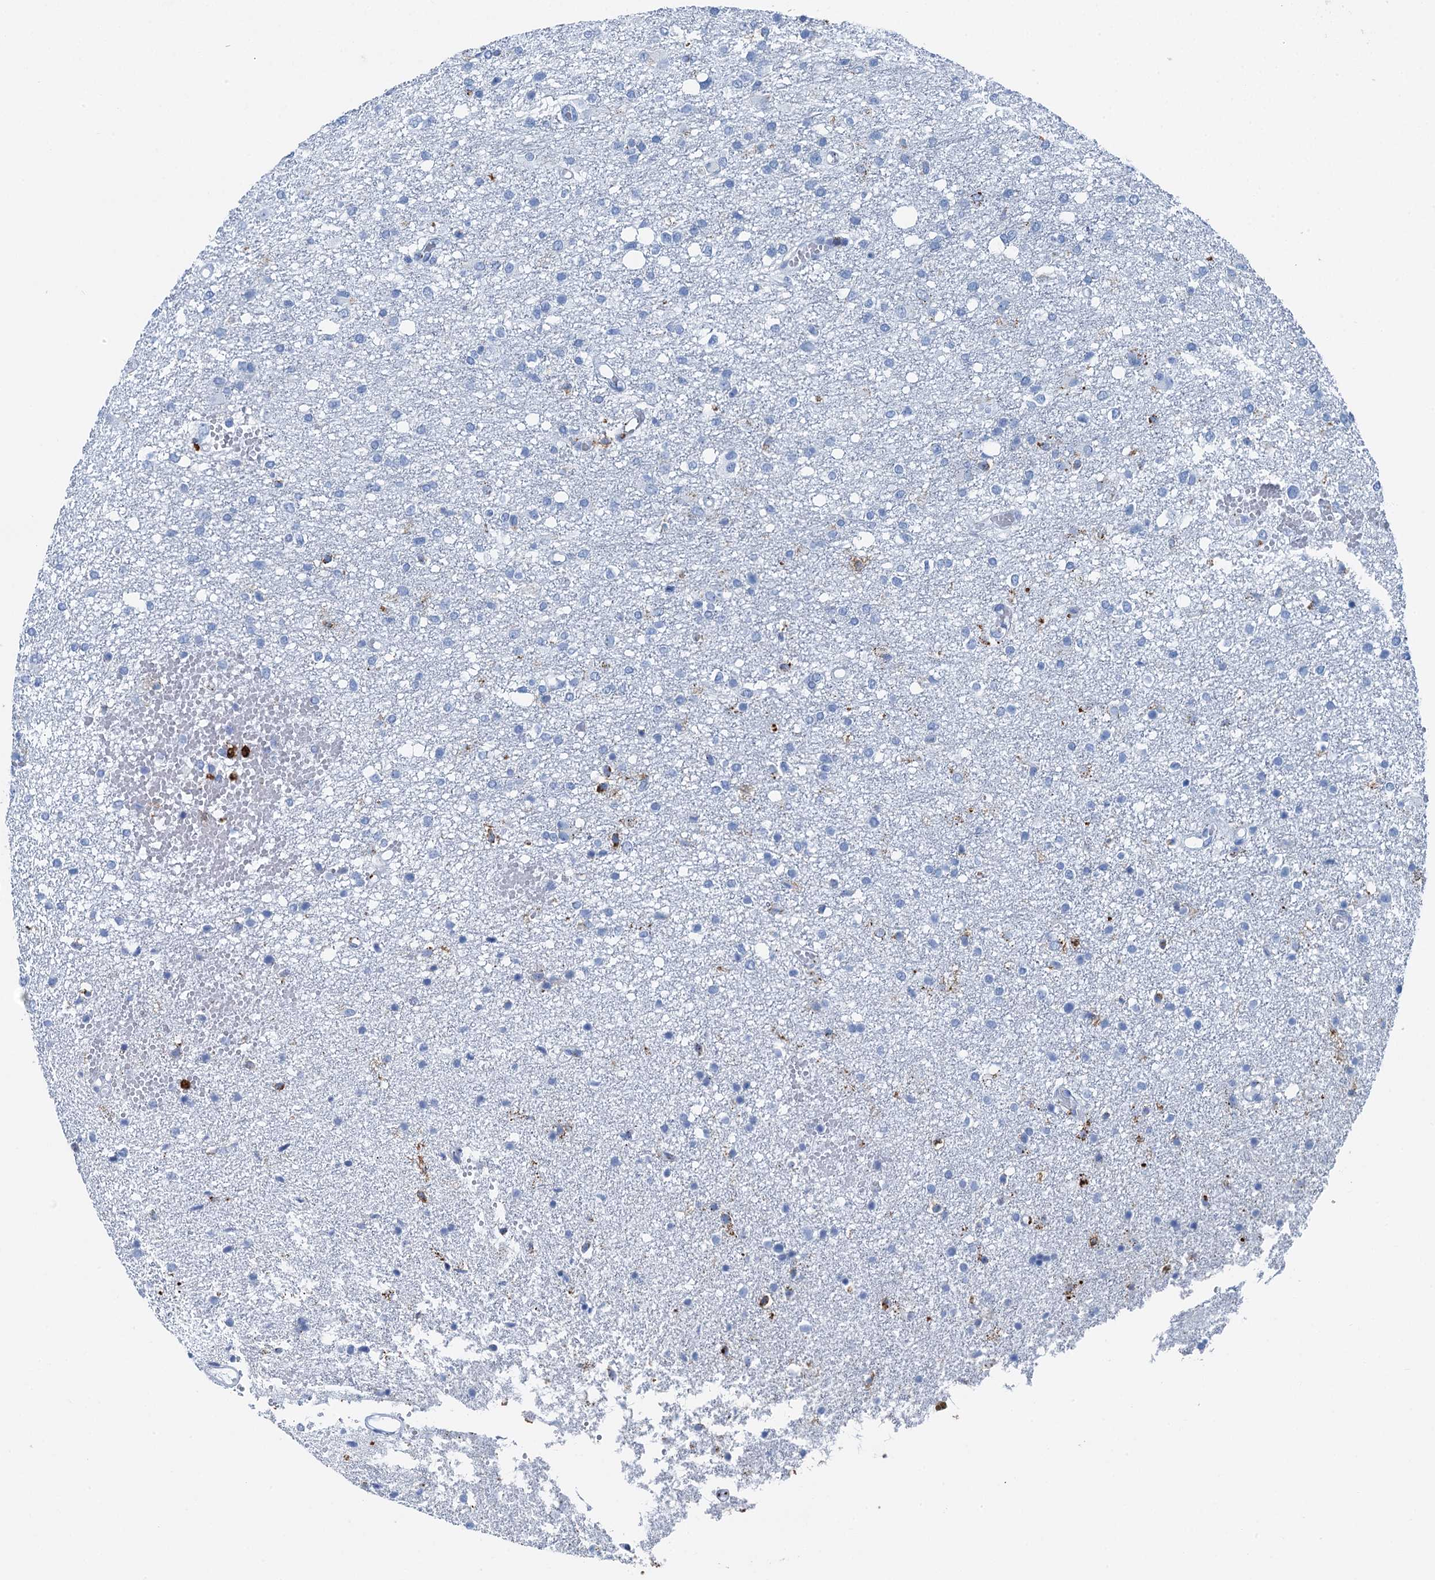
{"staining": {"intensity": "negative", "quantity": "none", "location": "none"}, "tissue": "glioma", "cell_type": "Tumor cells", "image_type": "cancer", "snomed": [{"axis": "morphology", "description": "Glioma, malignant, High grade"}, {"axis": "topography", "description": "Brain"}], "caption": "Immunohistochemistry photomicrograph of high-grade glioma (malignant) stained for a protein (brown), which exhibits no positivity in tumor cells. The staining was performed using DAB (3,3'-diaminobenzidine) to visualize the protein expression in brown, while the nuclei were stained in blue with hematoxylin (Magnification: 20x).", "gene": "PLAC8", "patient": {"sex": "female", "age": 59}}